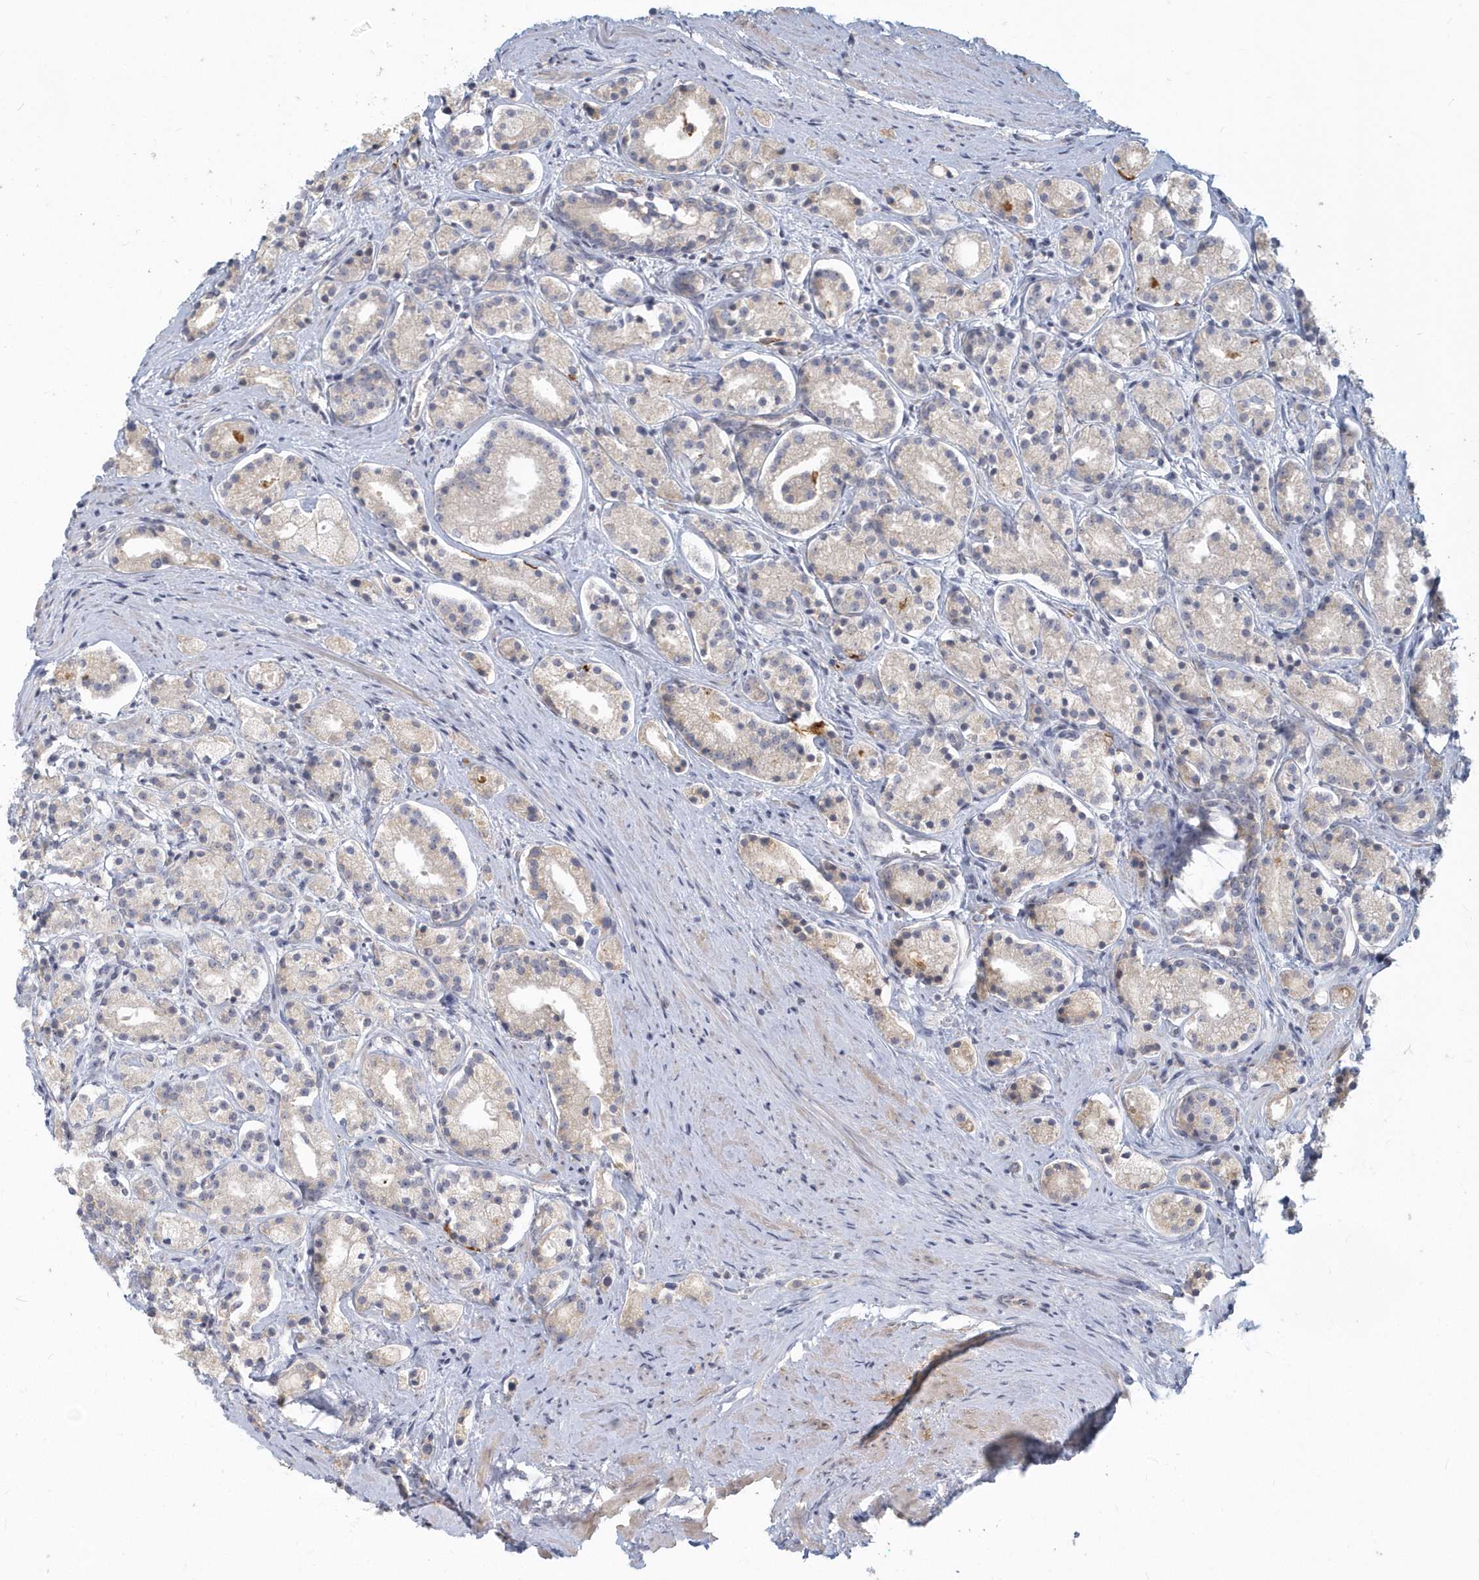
{"staining": {"intensity": "negative", "quantity": "none", "location": "none"}, "tissue": "prostate cancer", "cell_type": "Tumor cells", "image_type": "cancer", "snomed": [{"axis": "morphology", "description": "Adenocarcinoma, High grade"}, {"axis": "topography", "description": "Prostate"}], "caption": "Immunohistochemistry of human prostate adenocarcinoma (high-grade) demonstrates no positivity in tumor cells.", "gene": "NAPB", "patient": {"sex": "male", "age": 69}}